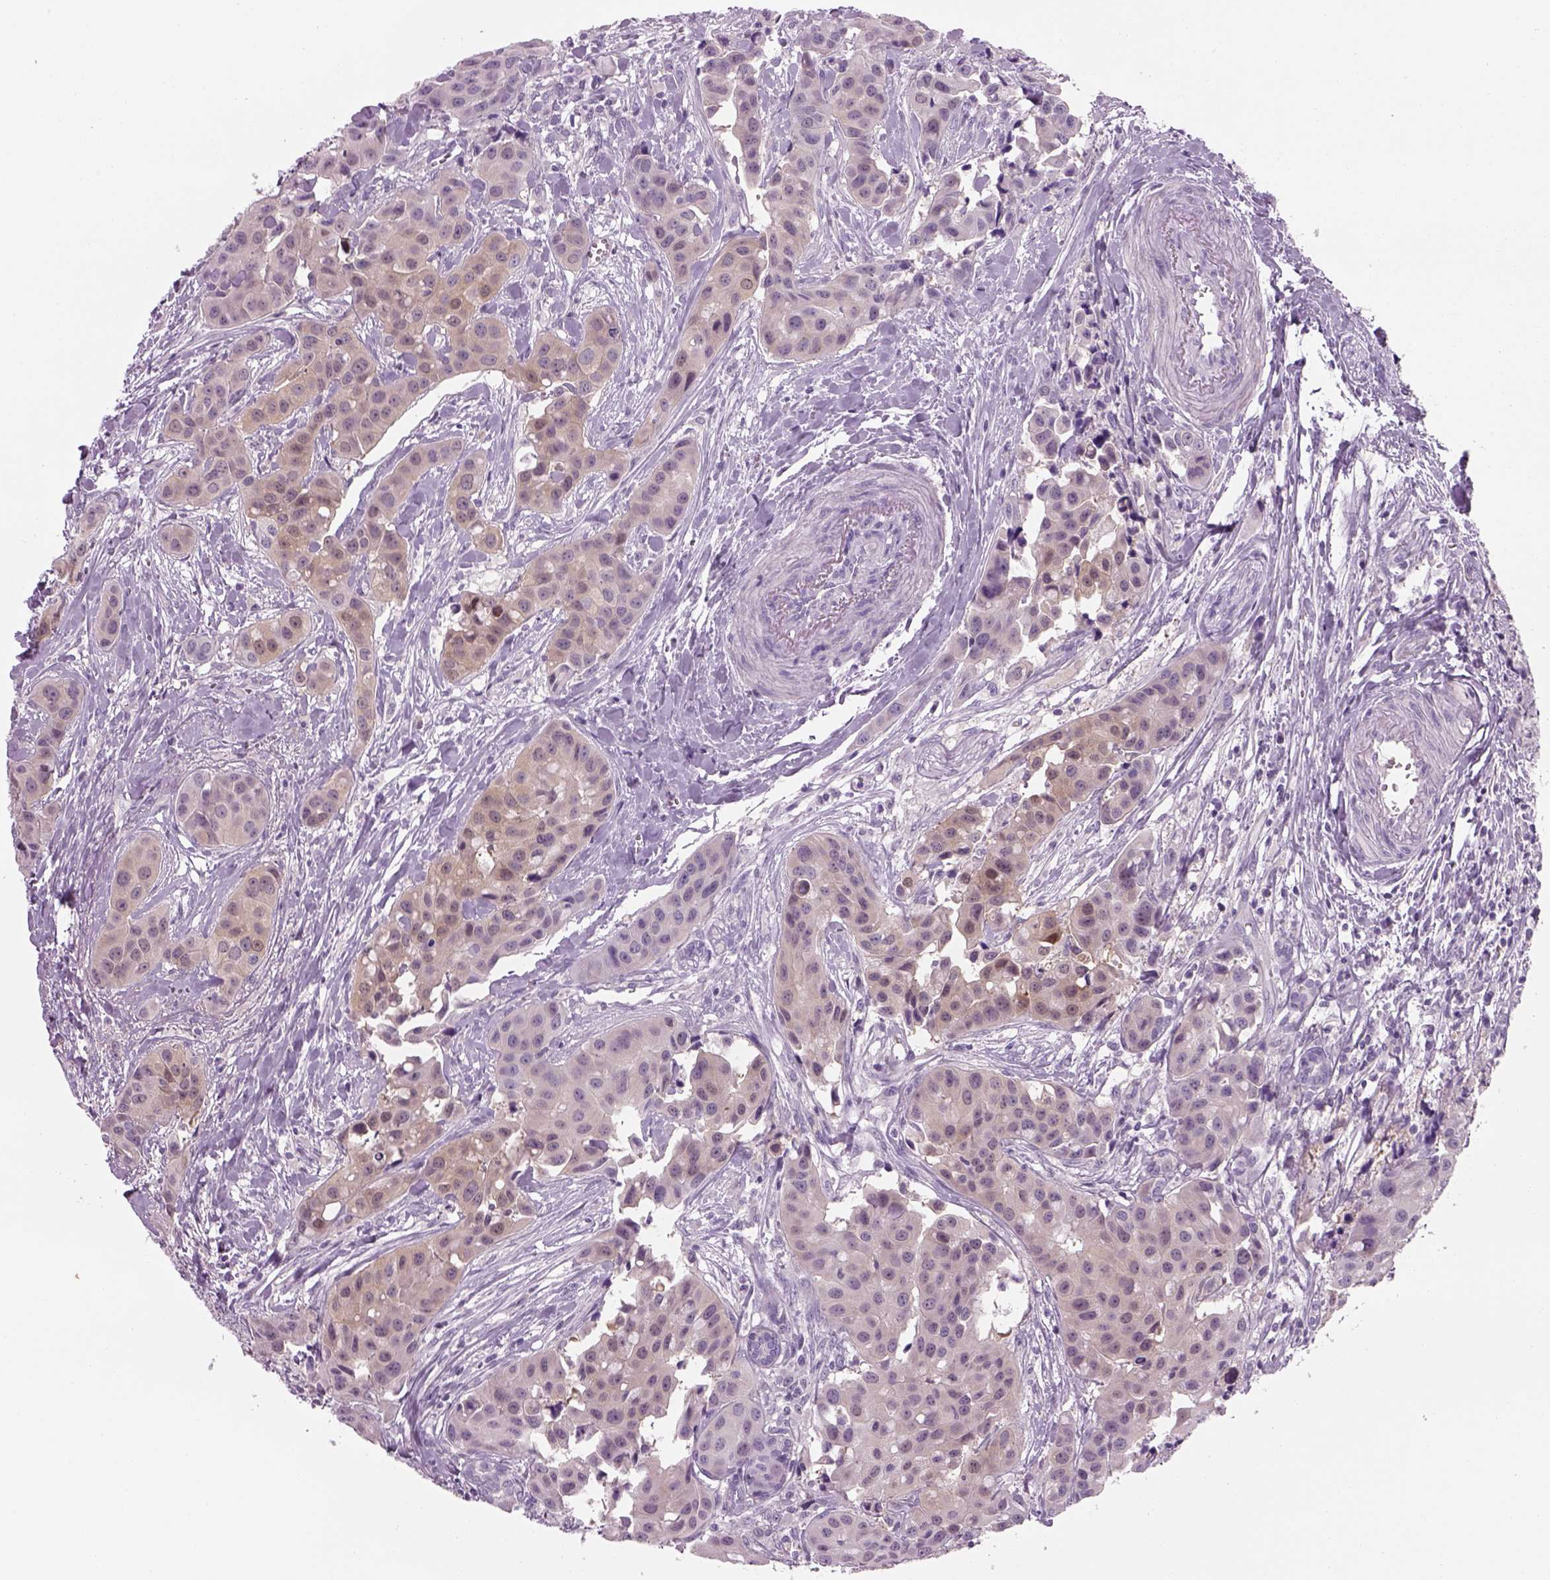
{"staining": {"intensity": "weak", "quantity": "<25%", "location": "cytoplasmic/membranous"}, "tissue": "head and neck cancer", "cell_type": "Tumor cells", "image_type": "cancer", "snomed": [{"axis": "morphology", "description": "Adenocarcinoma, NOS"}, {"axis": "topography", "description": "Head-Neck"}], "caption": "High magnification brightfield microscopy of adenocarcinoma (head and neck) stained with DAB (3,3'-diaminobenzidine) (brown) and counterstained with hematoxylin (blue): tumor cells show no significant expression.", "gene": "MDH1B", "patient": {"sex": "male", "age": 76}}